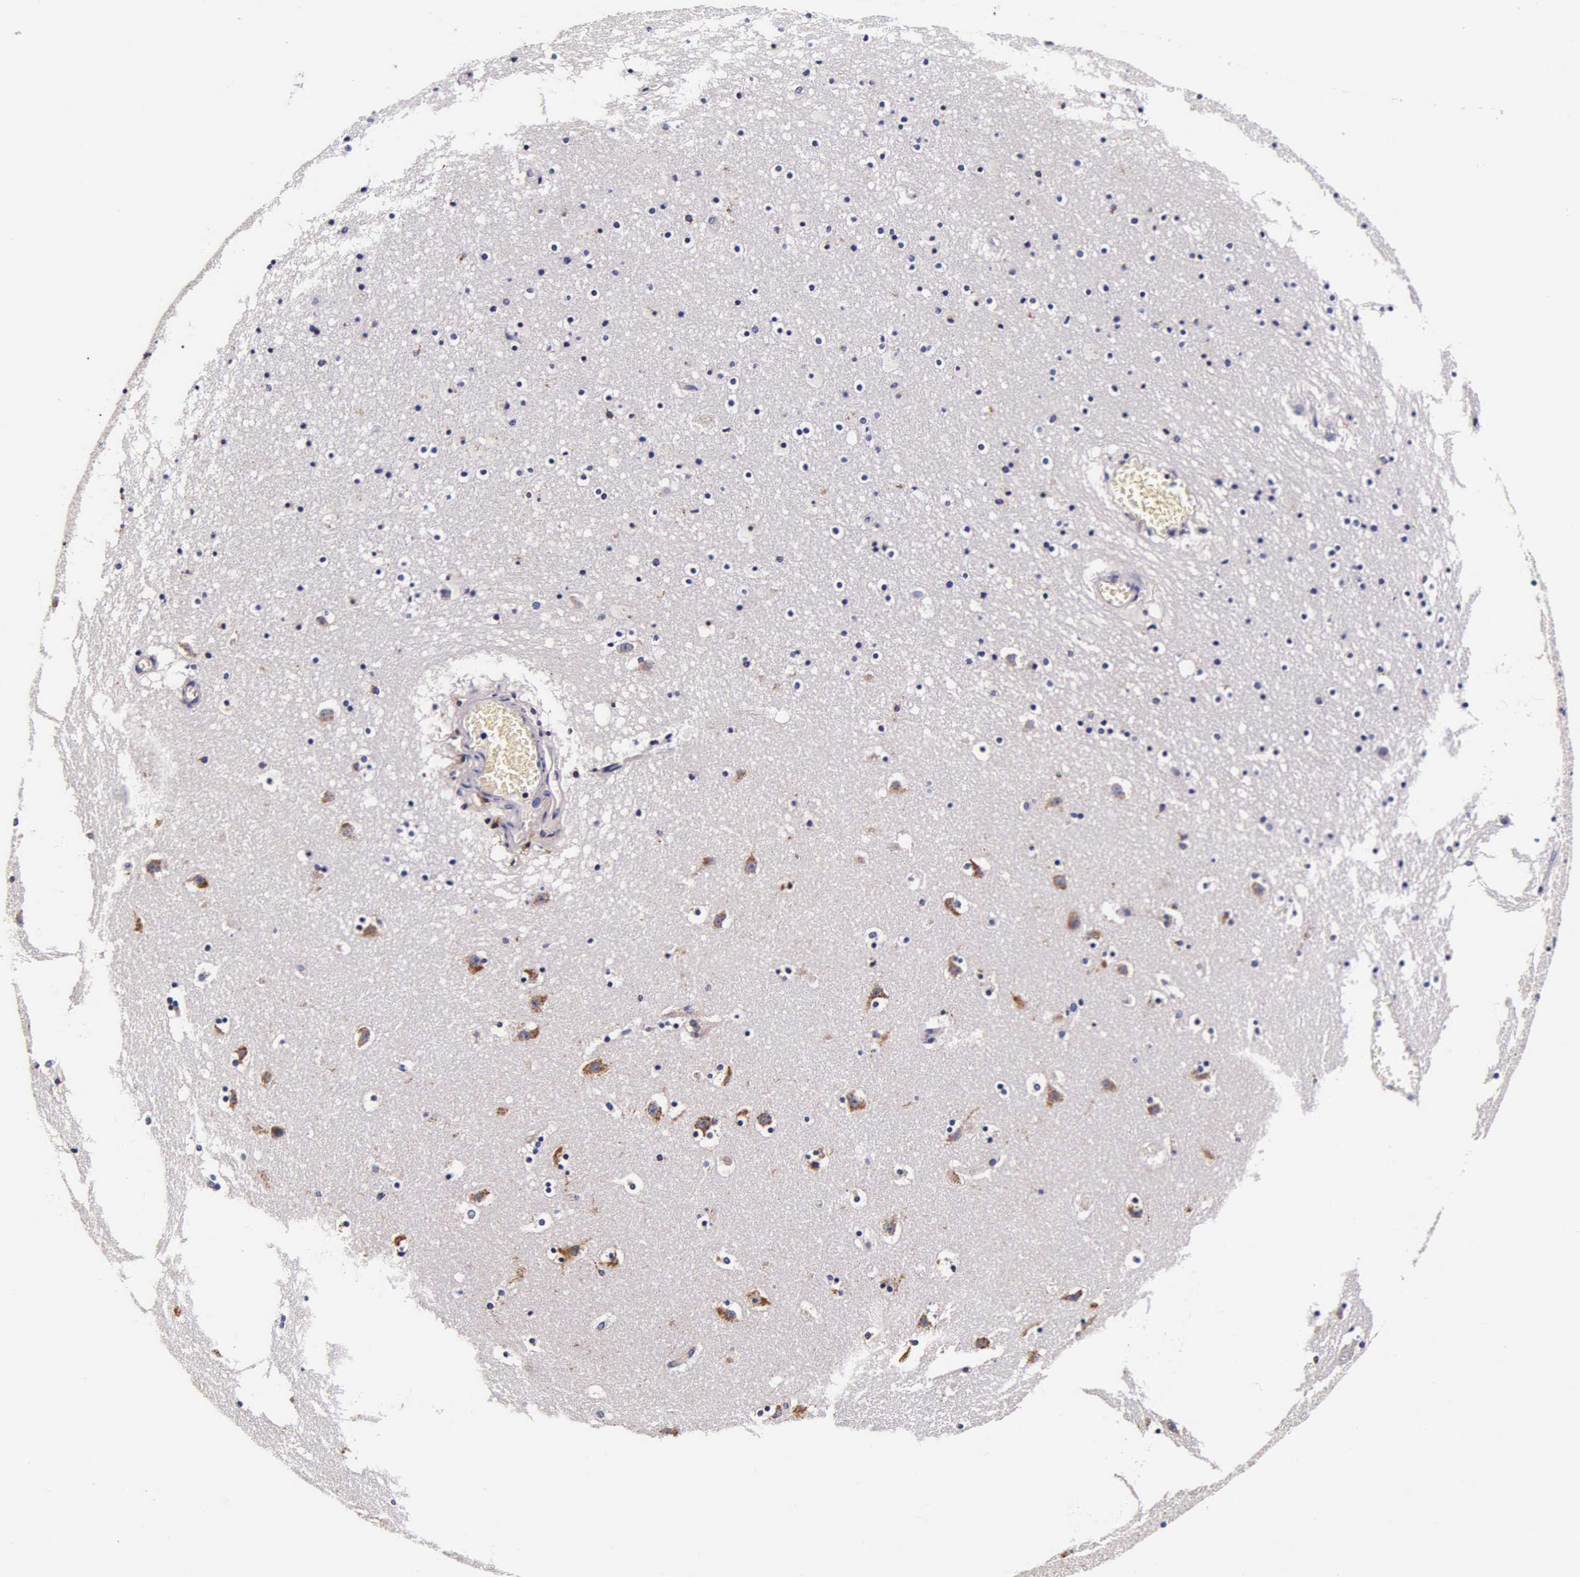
{"staining": {"intensity": "negative", "quantity": "none", "location": "none"}, "tissue": "caudate", "cell_type": "Glial cells", "image_type": "normal", "snomed": [{"axis": "morphology", "description": "Normal tissue, NOS"}, {"axis": "topography", "description": "Lateral ventricle wall"}], "caption": "This micrograph is of unremarkable caudate stained with immunohistochemistry (IHC) to label a protein in brown with the nuclei are counter-stained blue. There is no expression in glial cells. (DAB immunohistochemistry (IHC), high magnification).", "gene": "CTSB", "patient": {"sex": "male", "age": 45}}